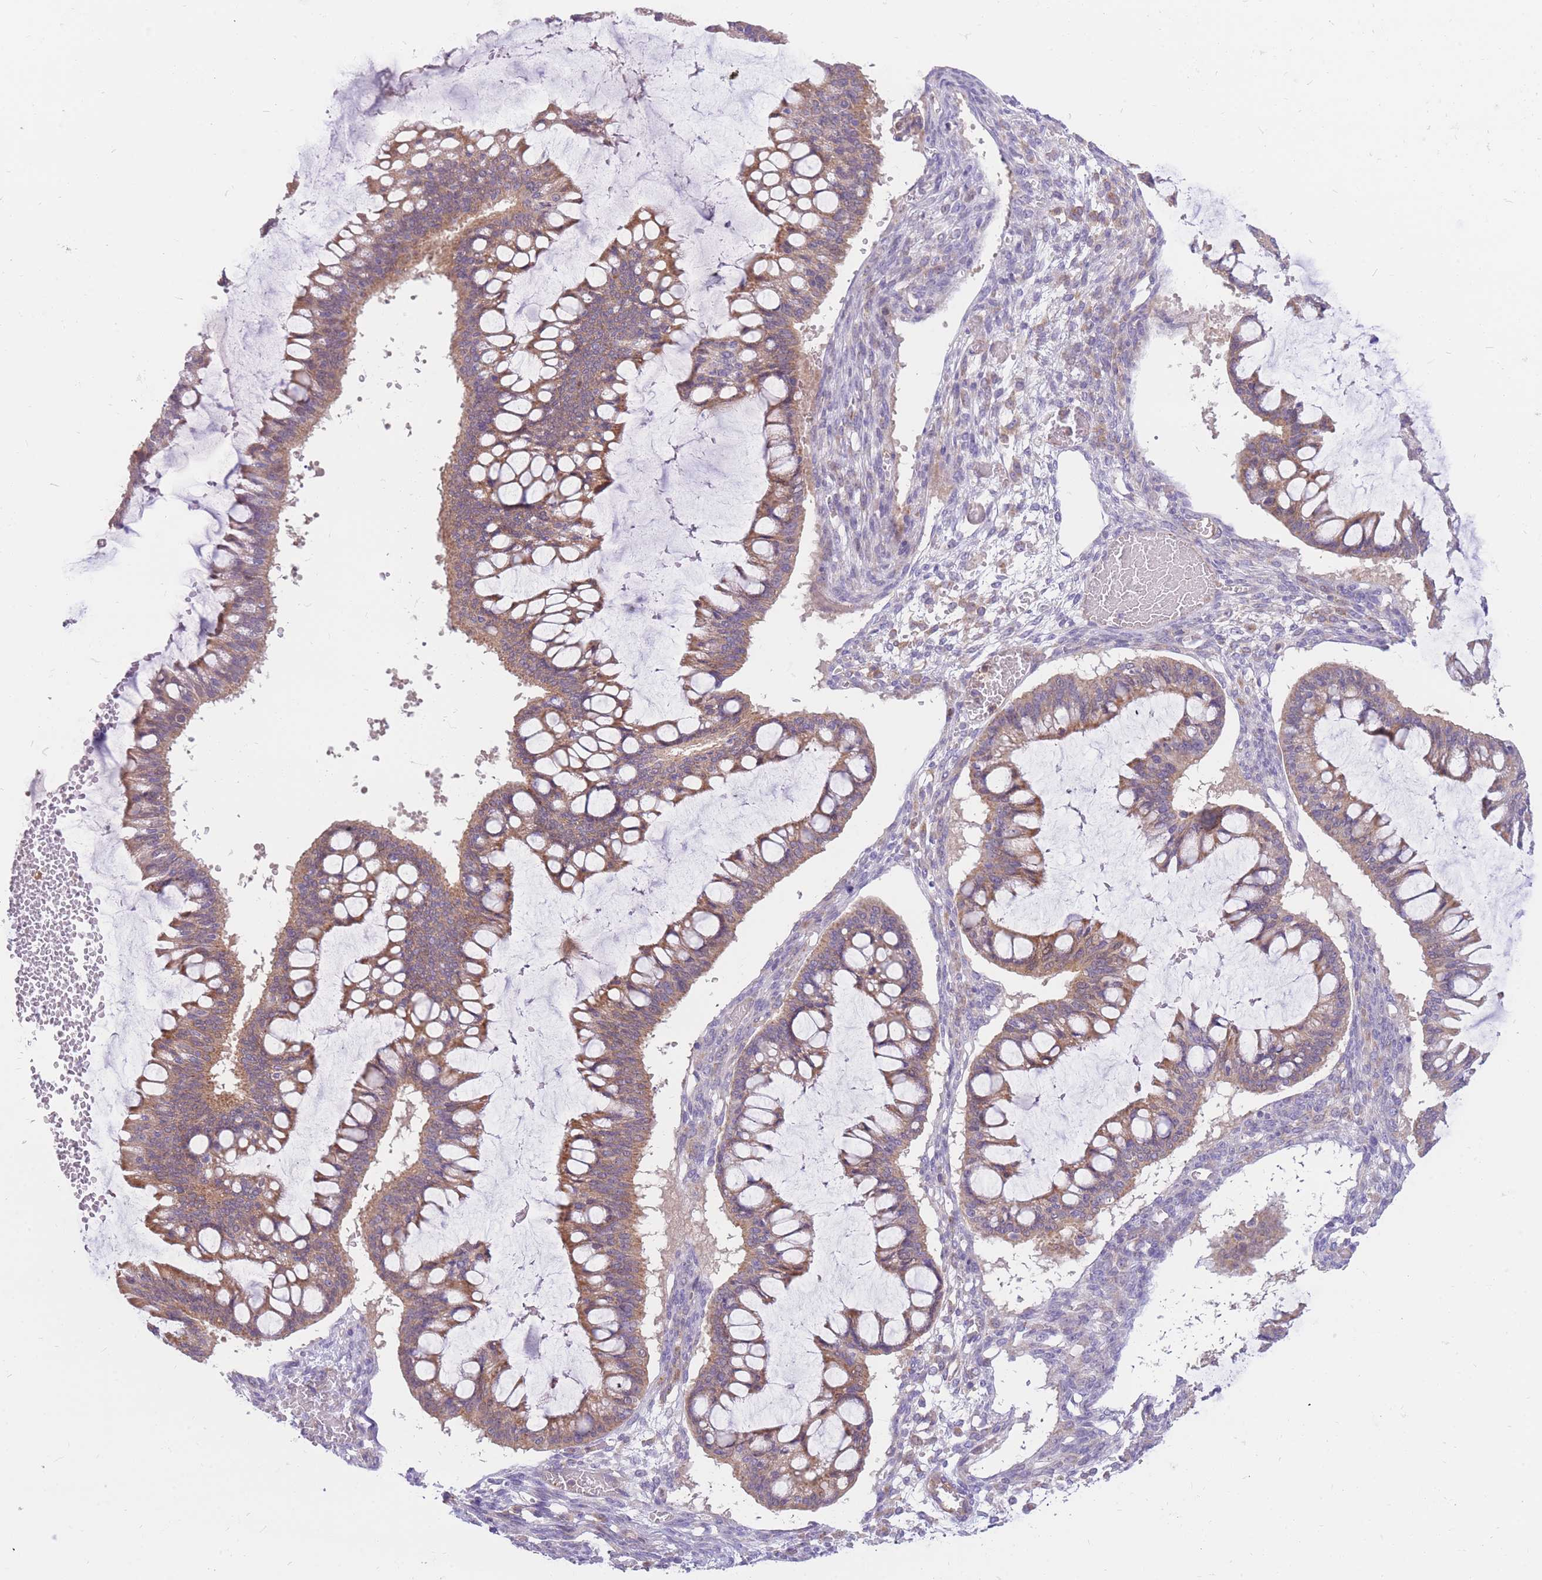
{"staining": {"intensity": "weak", "quantity": ">75%", "location": "cytoplasmic/membranous"}, "tissue": "ovarian cancer", "cell_type": "Tumor cells", "image_type": "cancer", "snomed": [{"axis": "morphology", "description": "Cystadenocarcinoma, mucinous, NOS"}, {"axis": "topography", "description": "Ovary"}], "caption": "Immunohistochemical staining of ovarian cancer reveals weak cytoplasmic/membranous protein expression in approximately >75% of tumor cells. (brown staining indicates protein expression, while blue staining denotes nuclei).", "gene": "SULT1A1", "patient": {"sex": "female", "age": 73}}